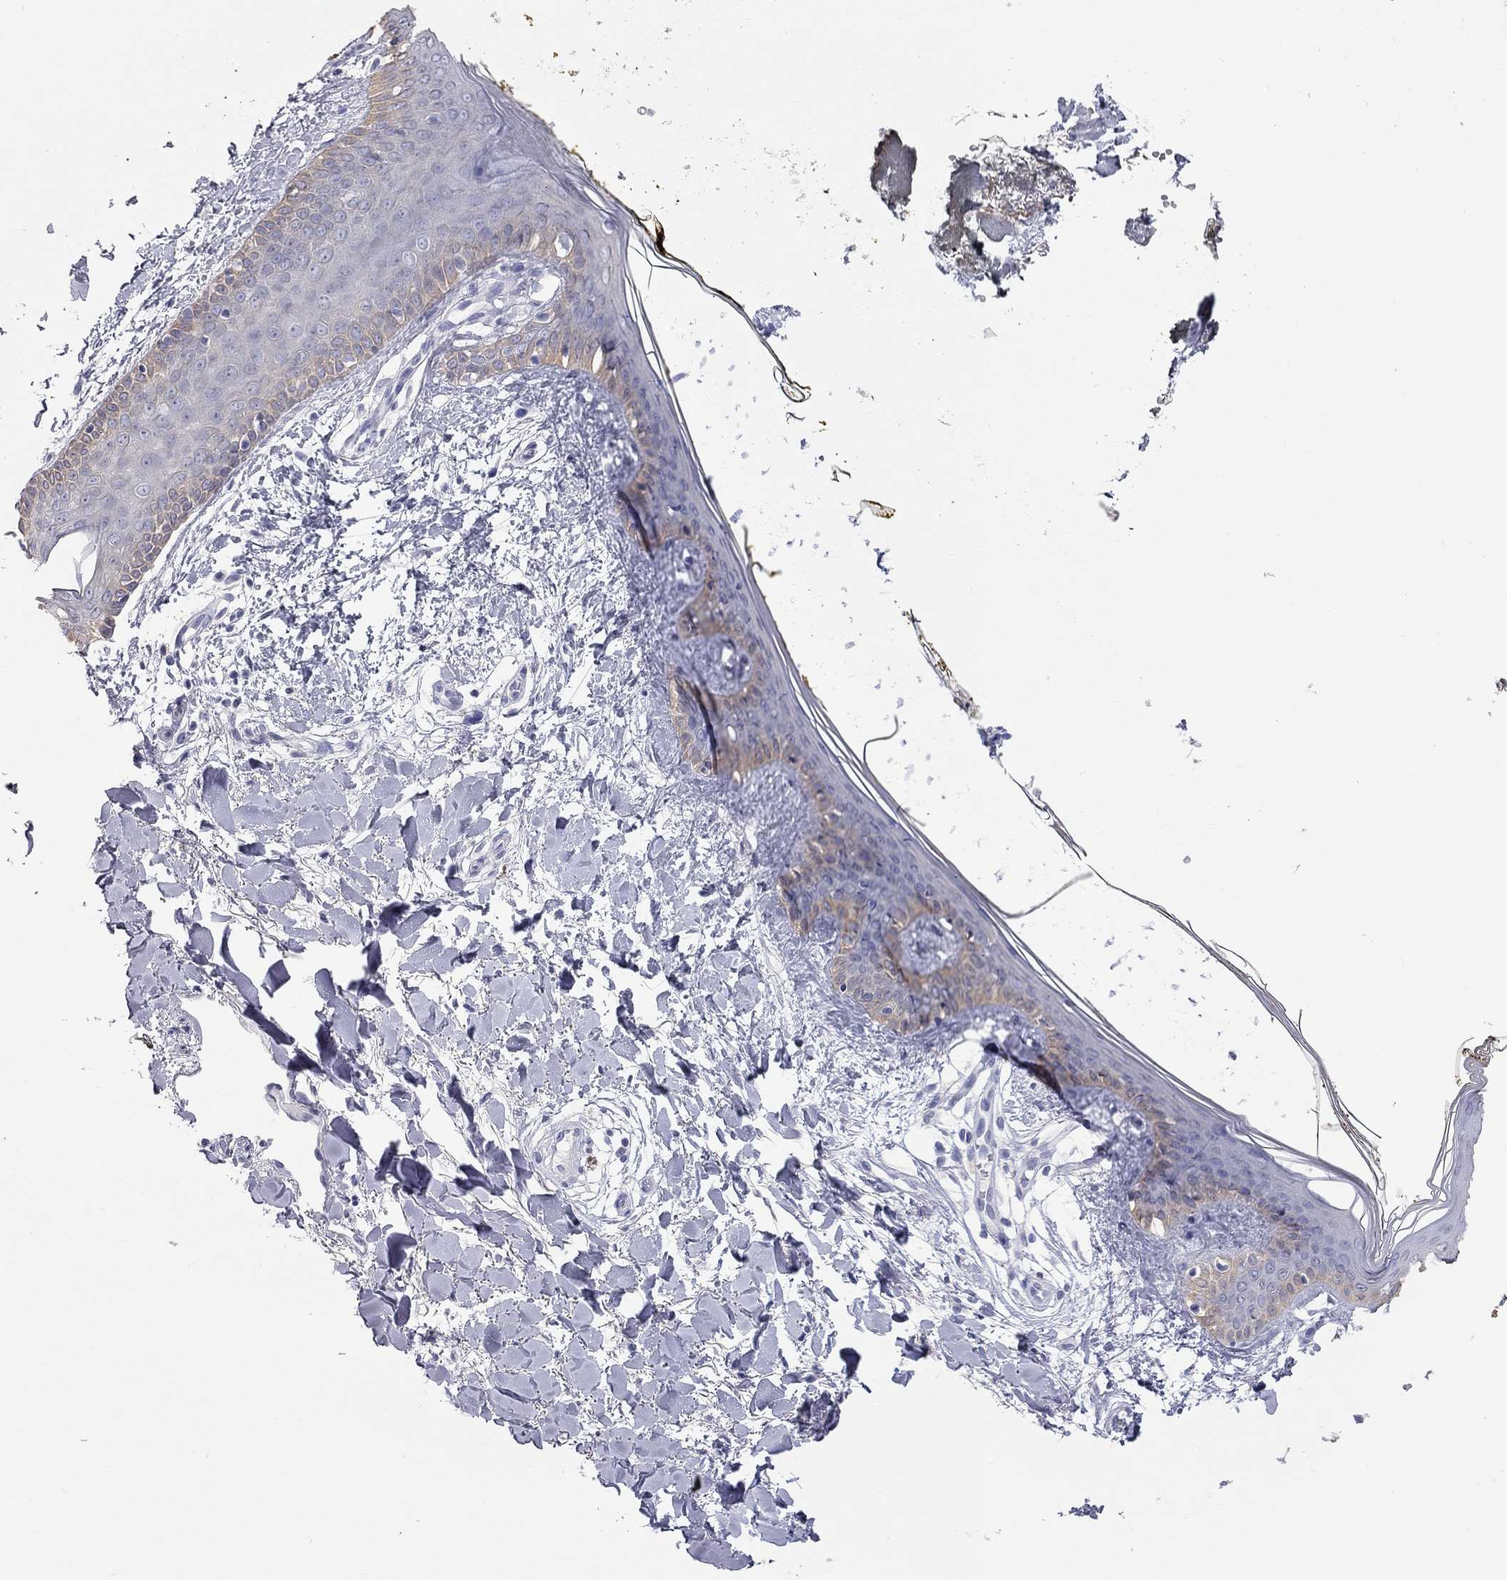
{"staining": {"intensity": "negative", "quantity": "none", "location": "none"}, "tissue": "skin", "cell_type": "Fibroblasts", "image_type": "normal", "snomed": [{"axis": "morphology", "description": "Normal tissue, NOS"}, {"axis": "topography", "description": "Skin"}], "caption": "Immunohistochemistry (IHC) histopathology image of normal skin: human skin stained with DAB exhibits no significant protein expression in fibroblasts.", "gene": "AK8", "patient": {"sex": "female", "age": 34}}